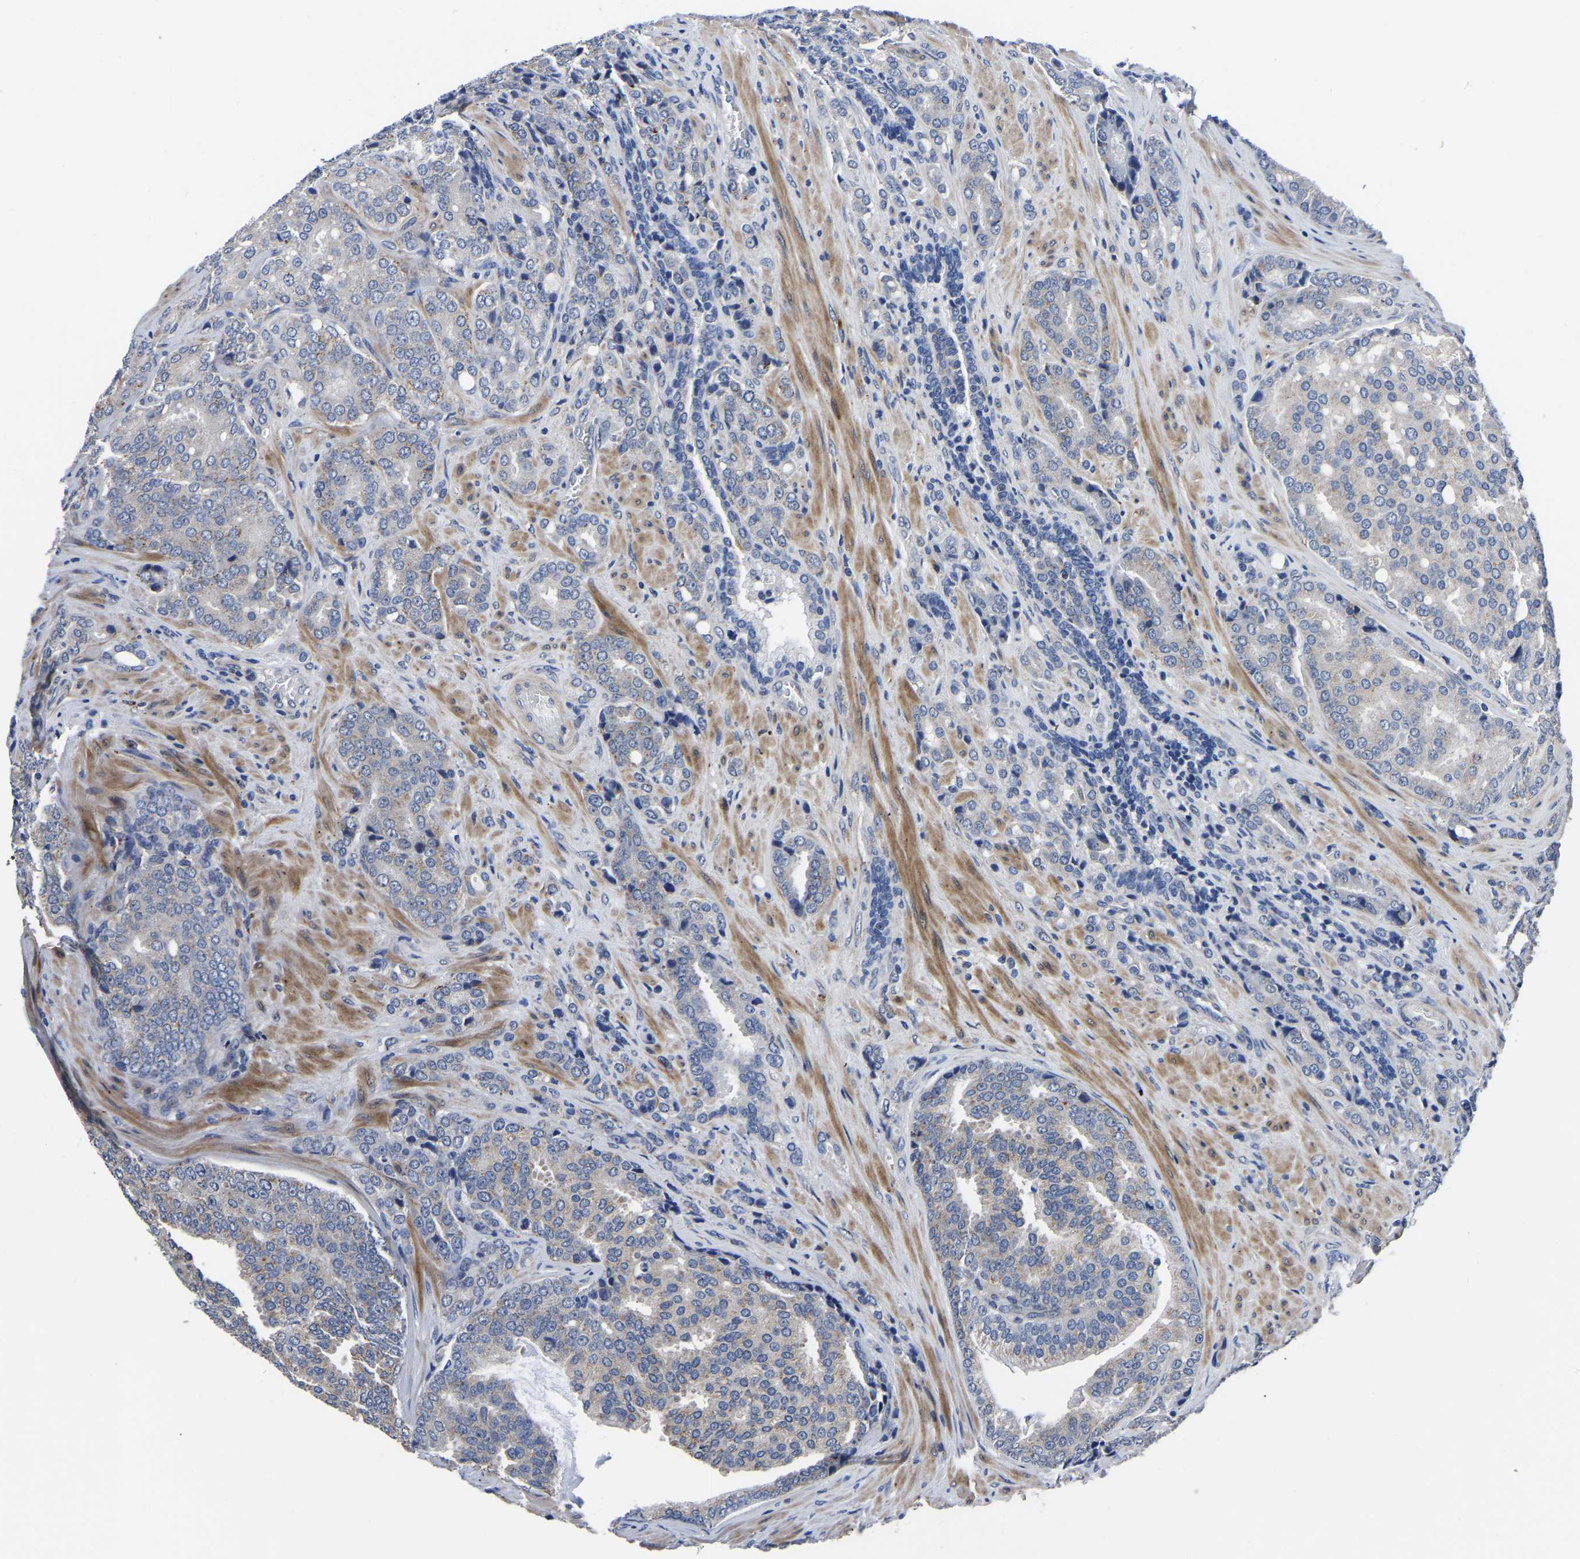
{"staining": {"intensity": "negative", "quantity": "none", "location": "none"}, "tissue": "prostate cancer", "cell_type": "Tumor cells", "image_type": "cancer", "snomed": [{"axis": "morphology", "description": "Adenocarcinoma, High grade"}, {"axis": "topography", "description": "Prostate"}], "caption": "The histopathology image reveals no significant staining in tumor cells of prostate adenocarcinoma (high-grade).", "gene": "PDLIM7", "patient": {"sex": "male", "age": 50}}